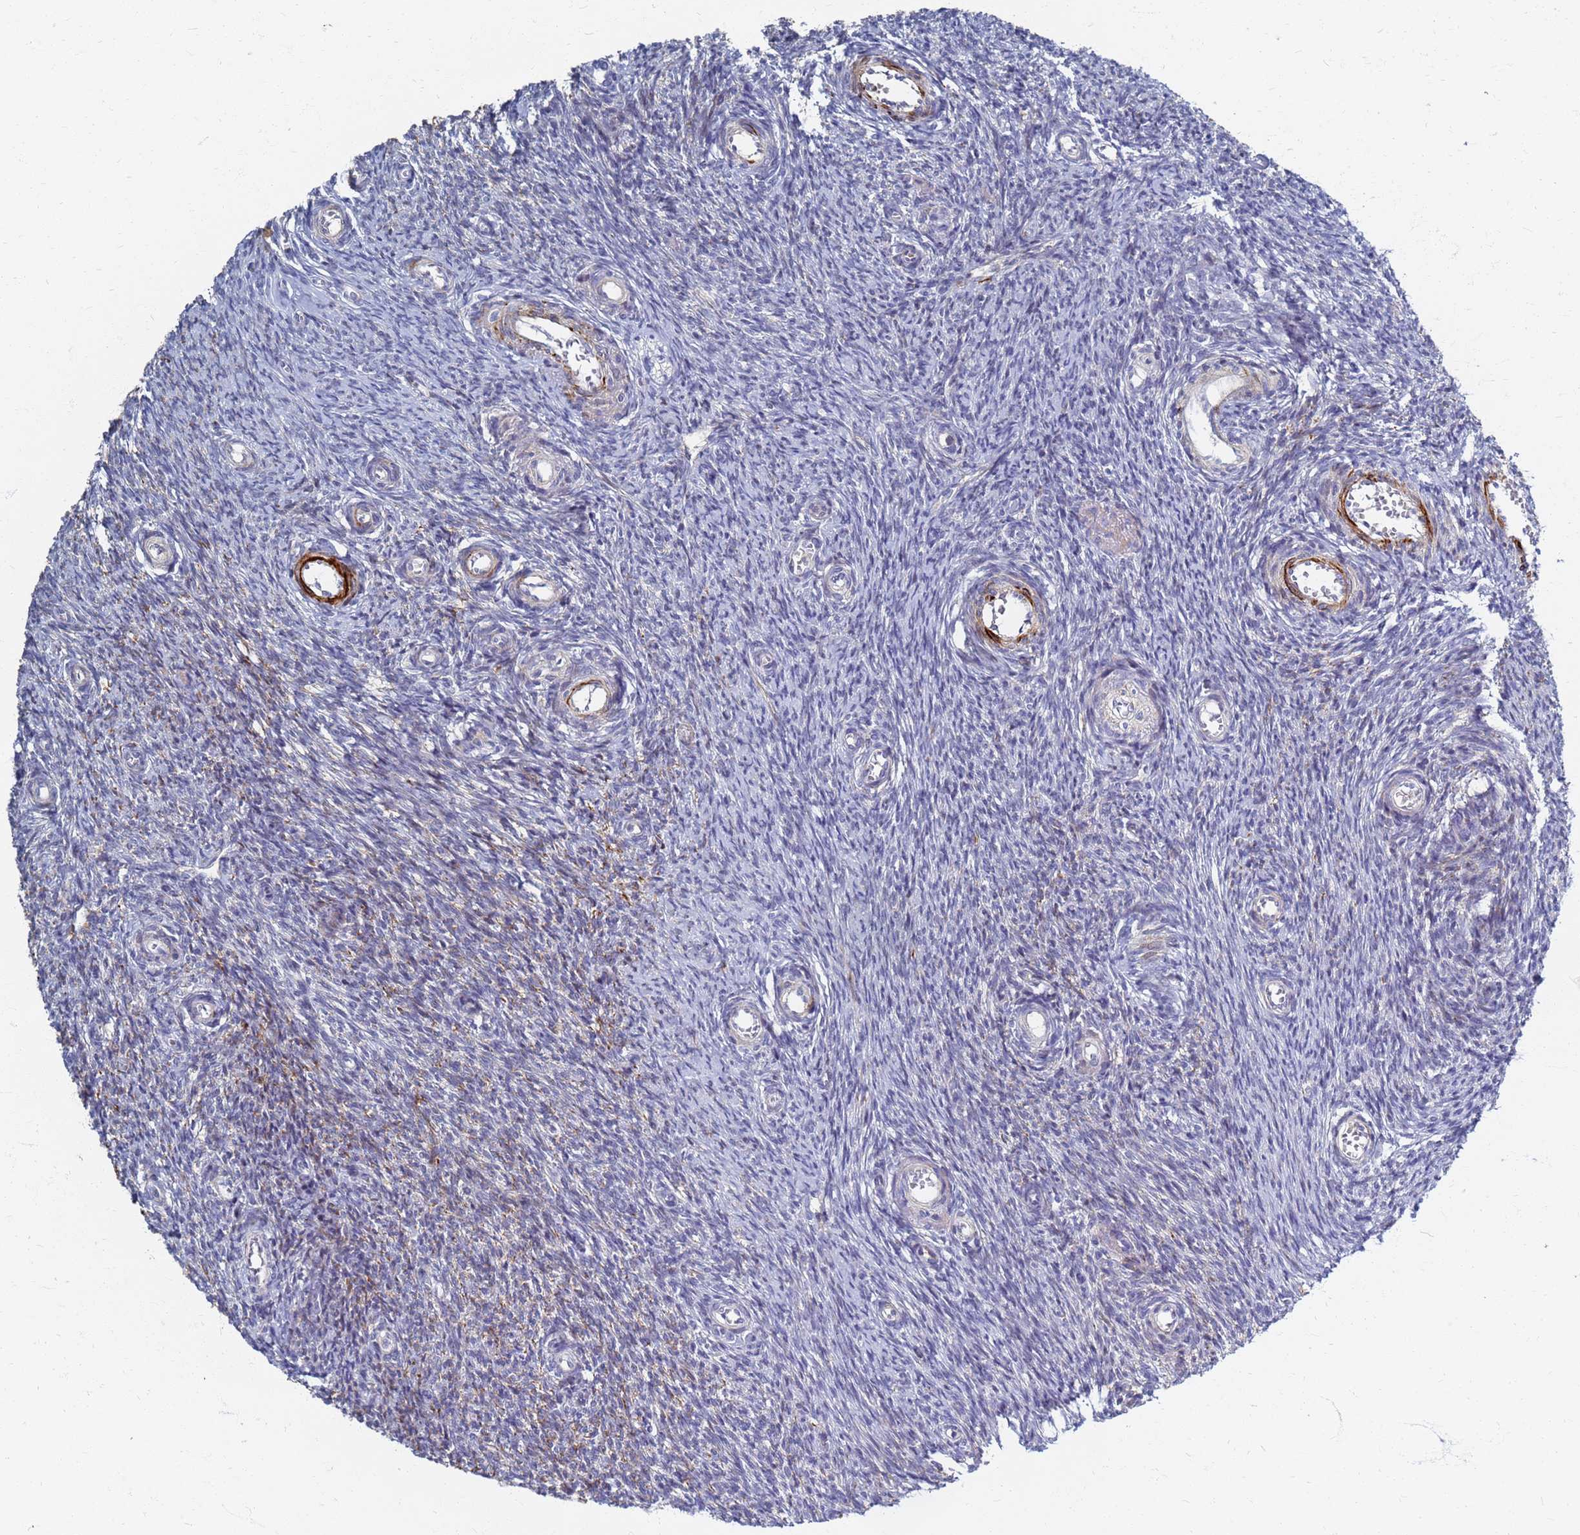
{"staining": {"intensity": "negative", "quantity": "none", "location": "none"}, "tissue": "ovary", "cell_type": "Ovarian stroma cells", "image_type": "normal", "snomed": [{"axis": "morphology", "description": "Normal tissue, NOS"}, {"axis": "topography", "description": "Ovary"}], "caption": "Immunohistochemistry (IHC) of normal human ovary displays no expression in ovarian stroma cells. Brightfield microscopy of IHC stained with DAB (brown) and hematoxylin (blue), captured at high magnification.", "gene": "ATPAF1", "patient": {"sex": "female", "age": 44}}